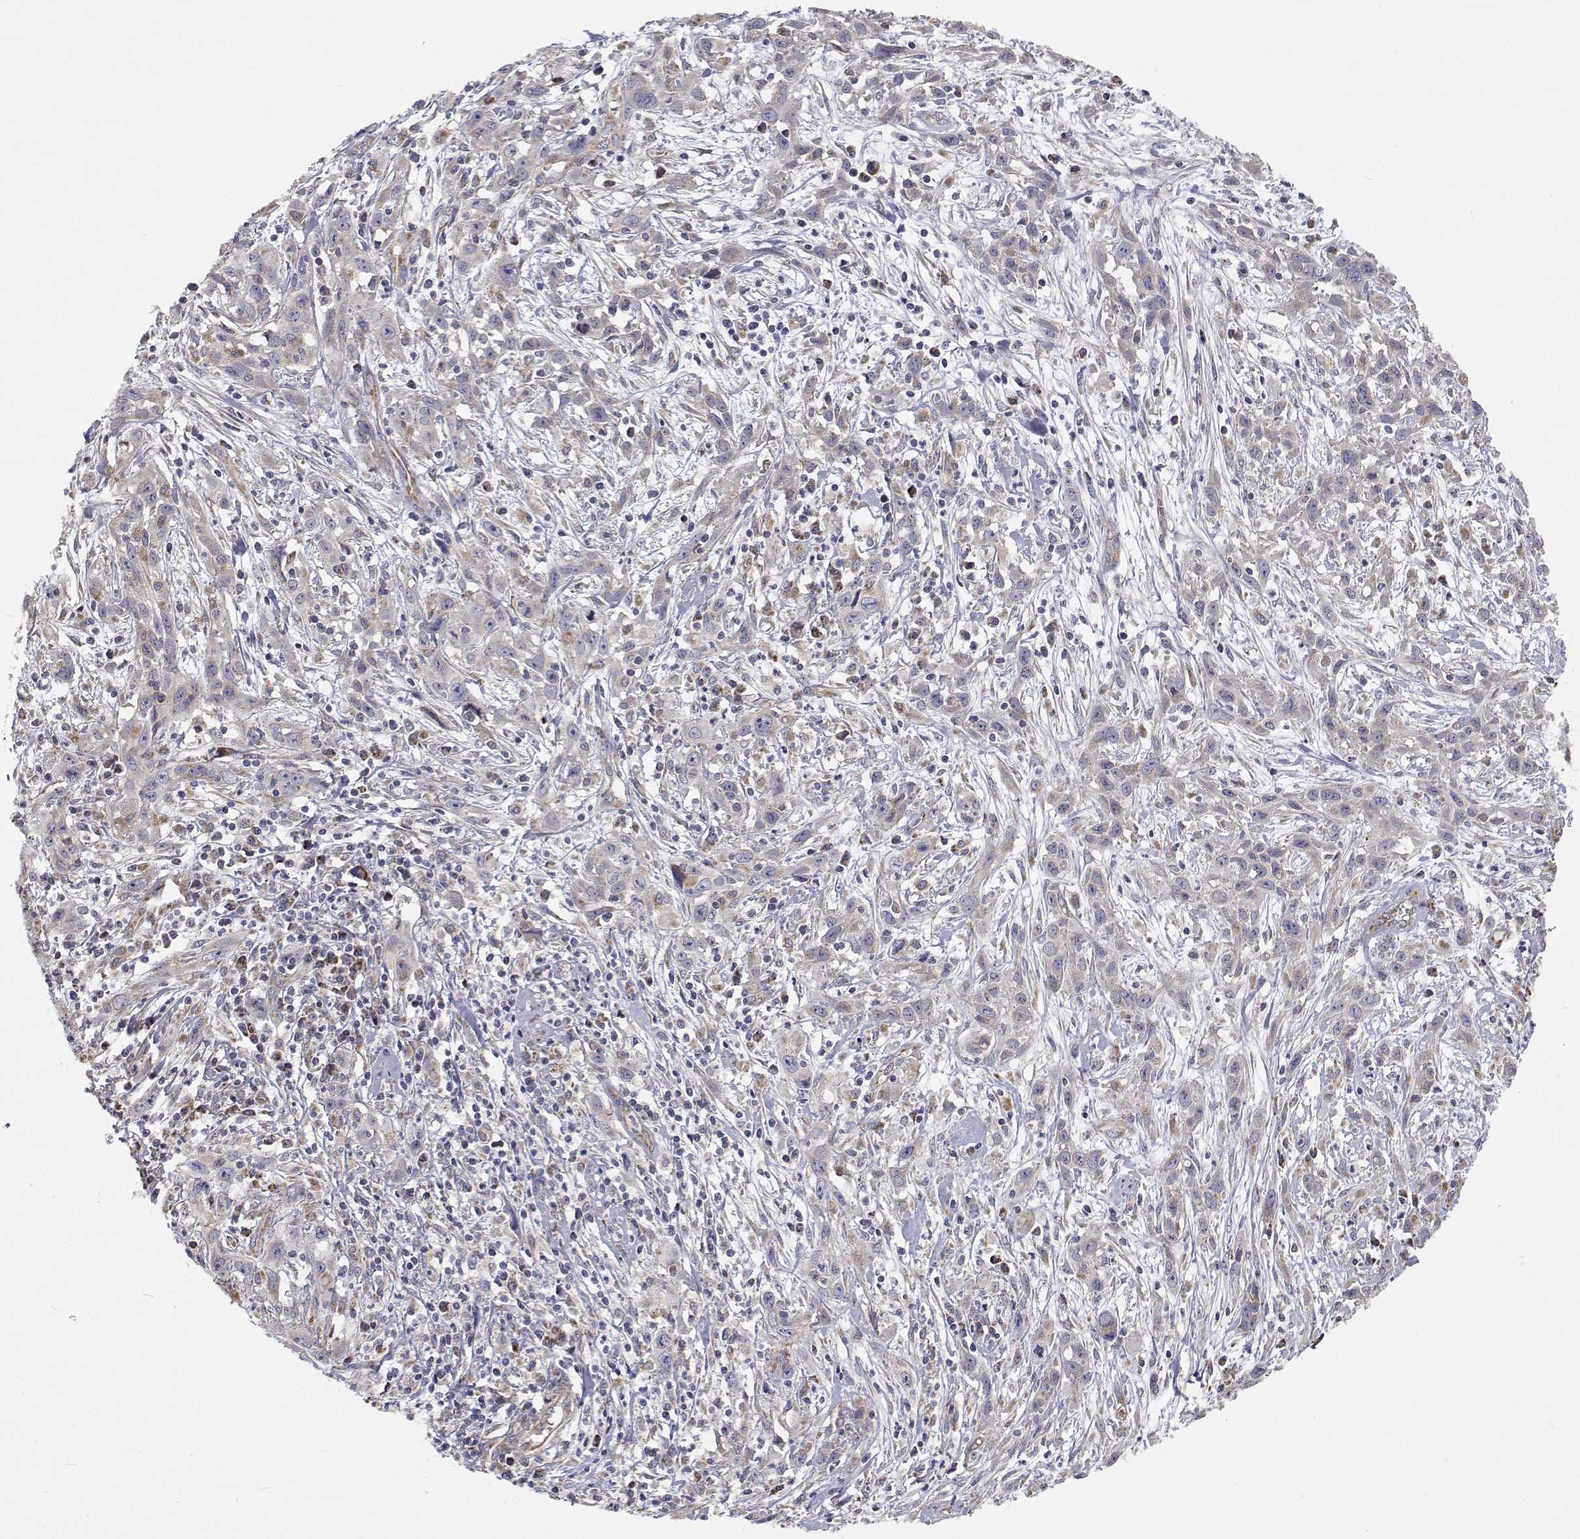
{"staining": {"intensity": "weak", "quantity": "<25%", "location": "cytoplasmic/membranous"}, "tissue": "cervical cancer", "cell_type": "Tumor cells", "image_type": "cancer", "snomed": [{"axis": "morphology", "description": "Squamous cell carcinoma, NOS"}, {"axis": "topography", "description": "Cervix"}], "caption": "High power microscopy photomicrograph of an immunohistochemistry (IHC) micrograph of squamous cell carcinoma (cervical), revealing no significant staining in tumor cells.", "gene": "SPICE1", "patient": {"sex": "female", "age": 38}}